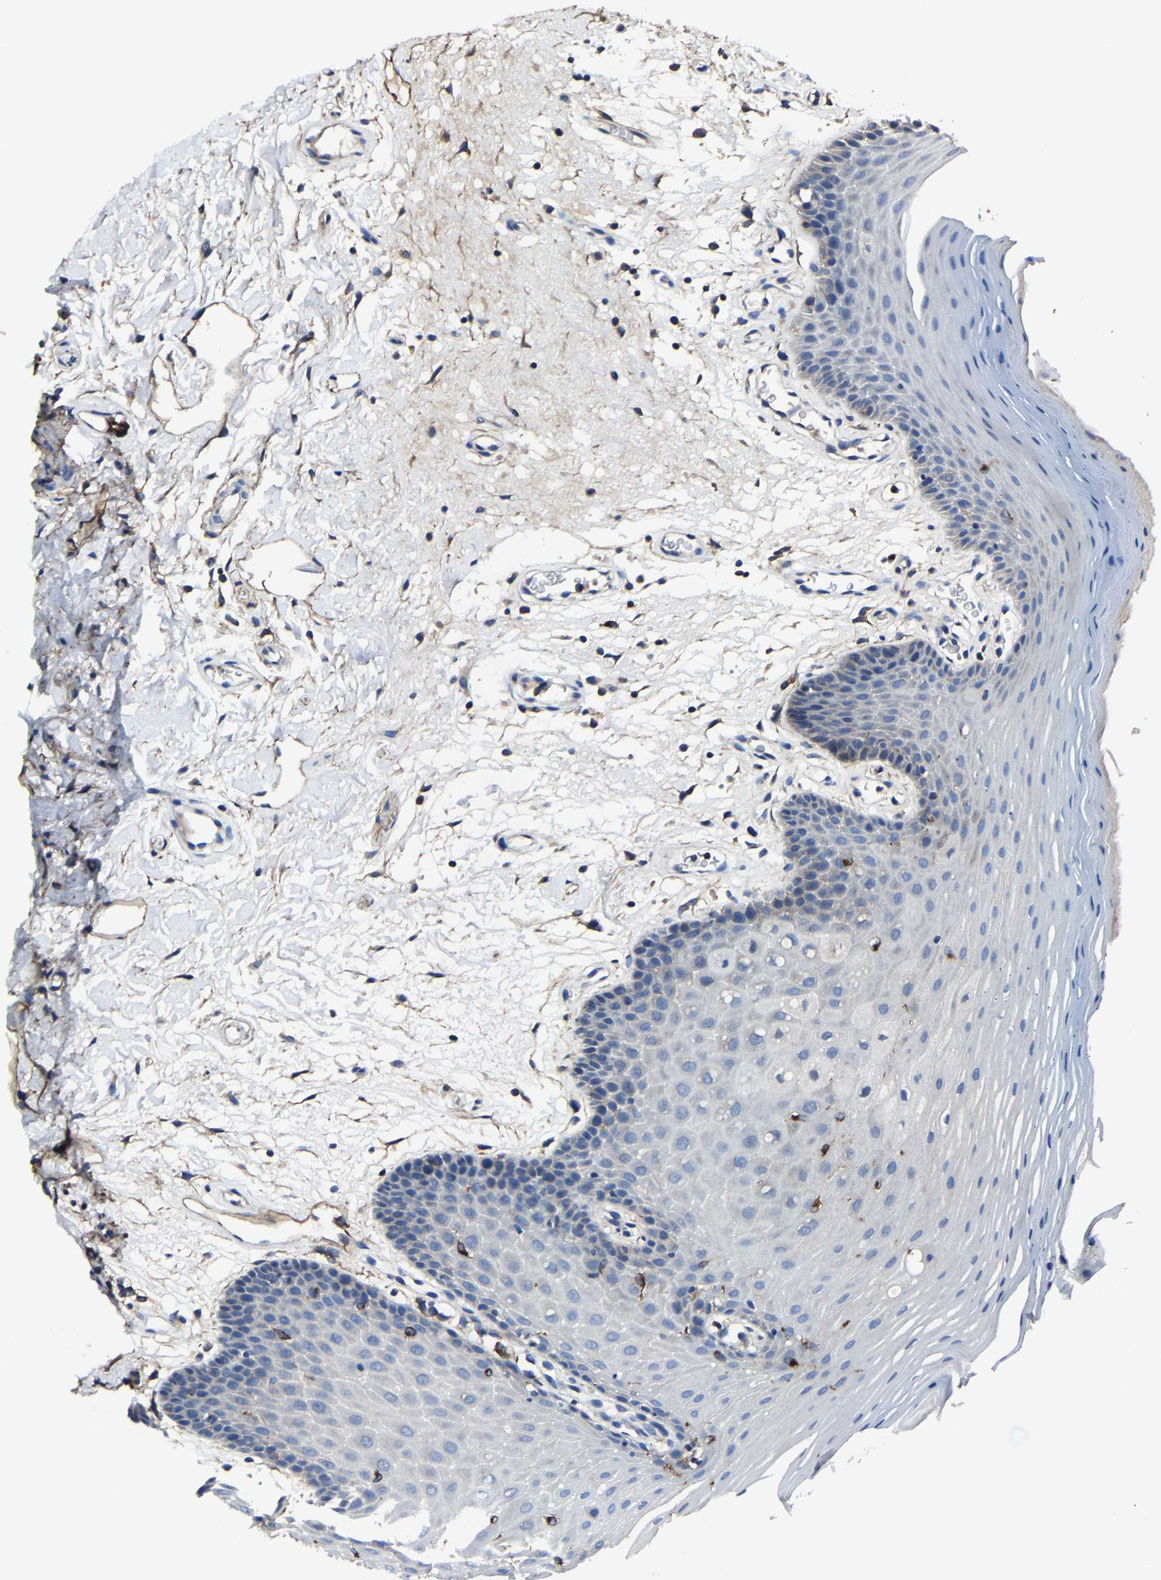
{"staining": {"intensity": "negative", "quantity": "none", "location": "none"}, "tissue": "oral mucosa", "cell_type": "Squamous epithelial cells", "image_type": "normal", "snomed": [{"axis": "morphology", "description": "Normal tissue, NOS"}, {"axis": "morphology", "description": "Squamous cell carcinoma, NOS"}, {"axis": "topography", "description": "Oral tissue"}, {"axis": "topography", "description": "Head-Neck"}], "caption": "A high-resolution histopathology image shows IHC staining of normal oral mucosa, which shows no significant staining in squamous epithelial cells.", "gene": "KIAA1958", "patient": {"sex": "male", "age": 71}}